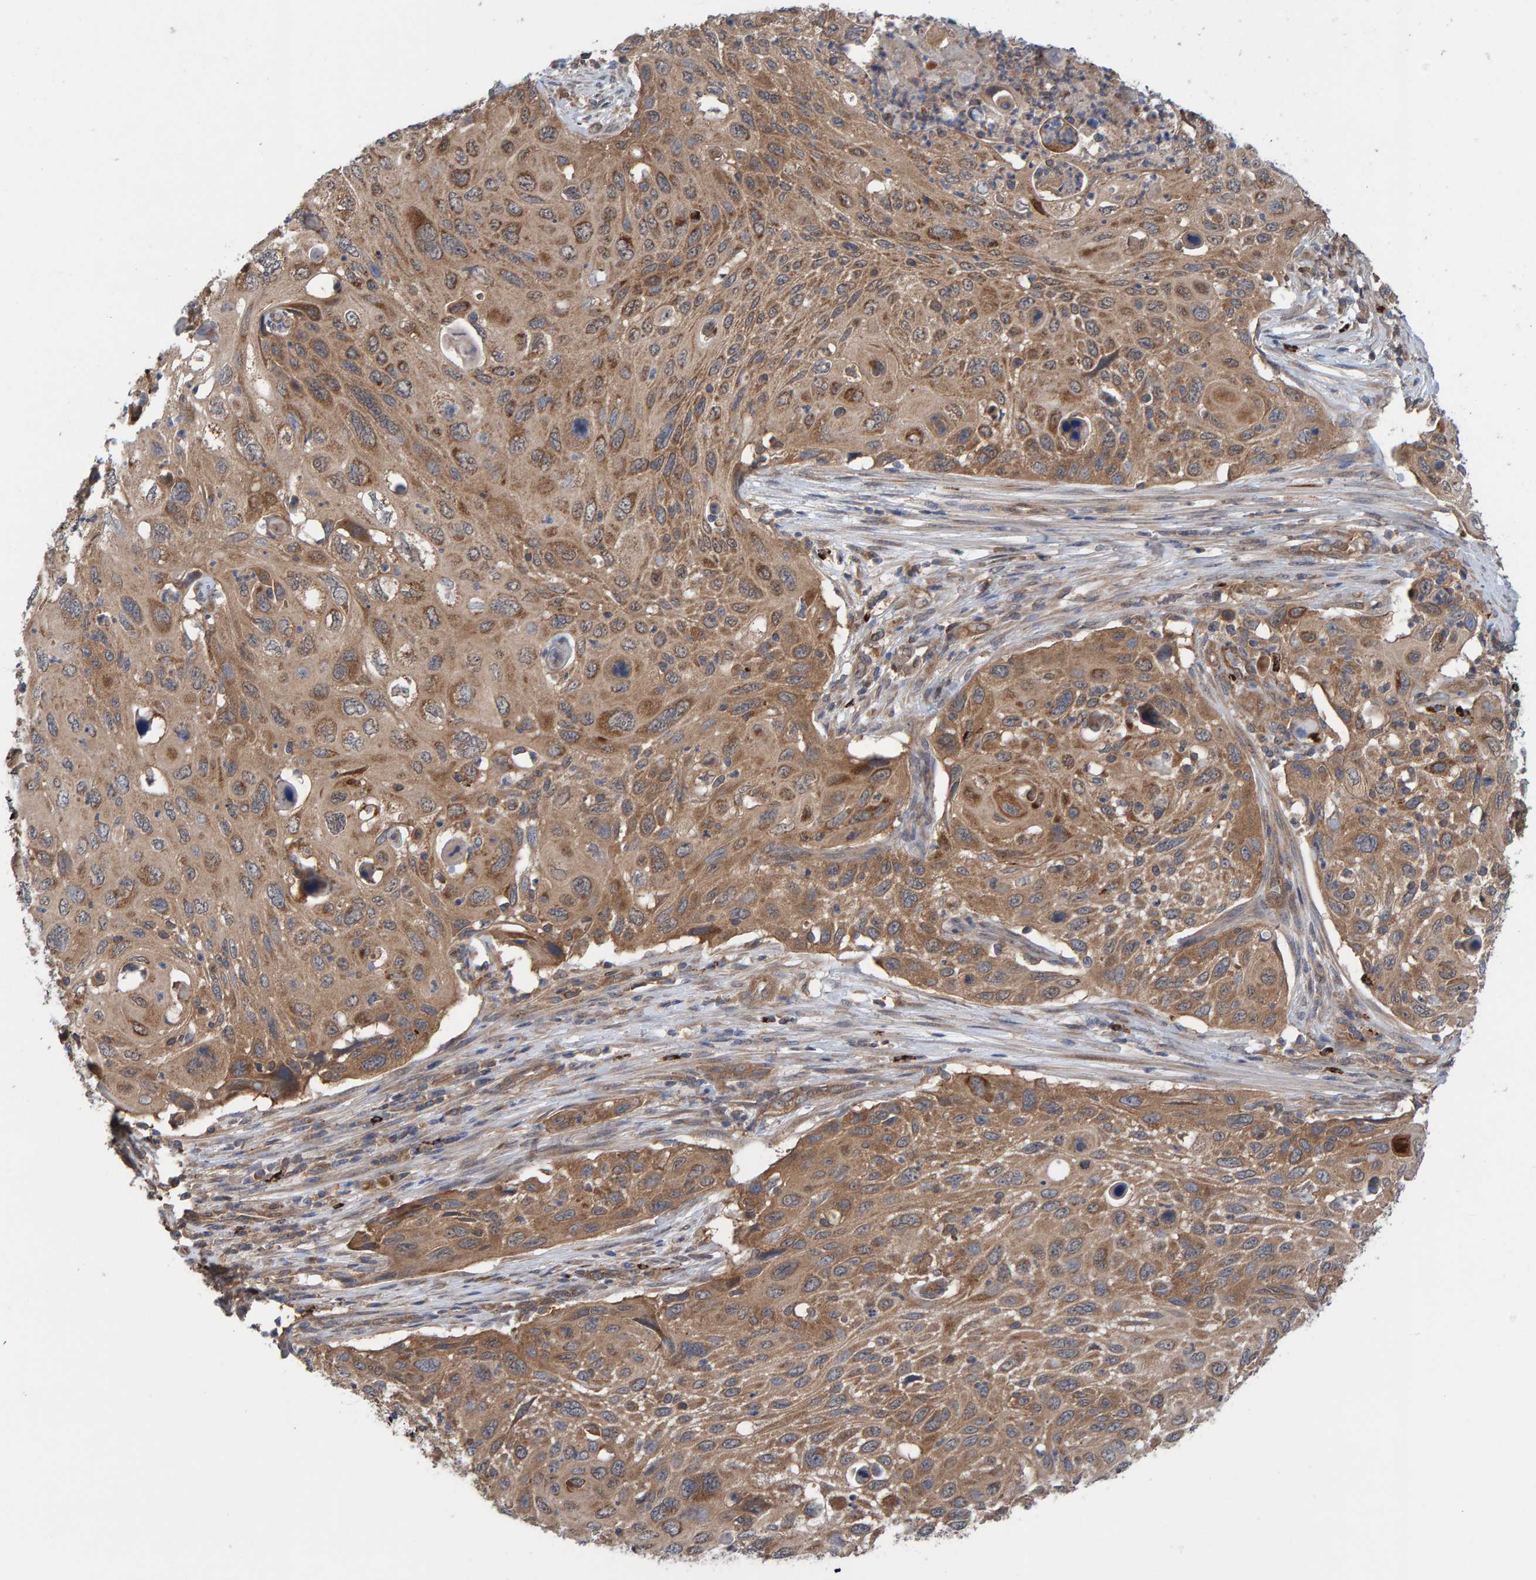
{"staining": {"intensity": "moderate", "quantity": ">75%", "location": "cytoplasmic/membranous"}, "tissue": "cervical cancer", "cell_type": "Tumor cells", "image_type": "cancer", "snomed": [{"axis": "morphology", "description": "Squamous cell carcinoma, NOS"}, {"axis": "topography", "description": "Cervix"}], "caption": "Cervical cancer (squamous cell carcinoma) stained for a protein (brown) displays moderate cytoplasmic/membranous positive expression in approximately >75% of tumor cells.", "gene": "LRSAM1", "patient": {"sex": "female", "age": 70}}